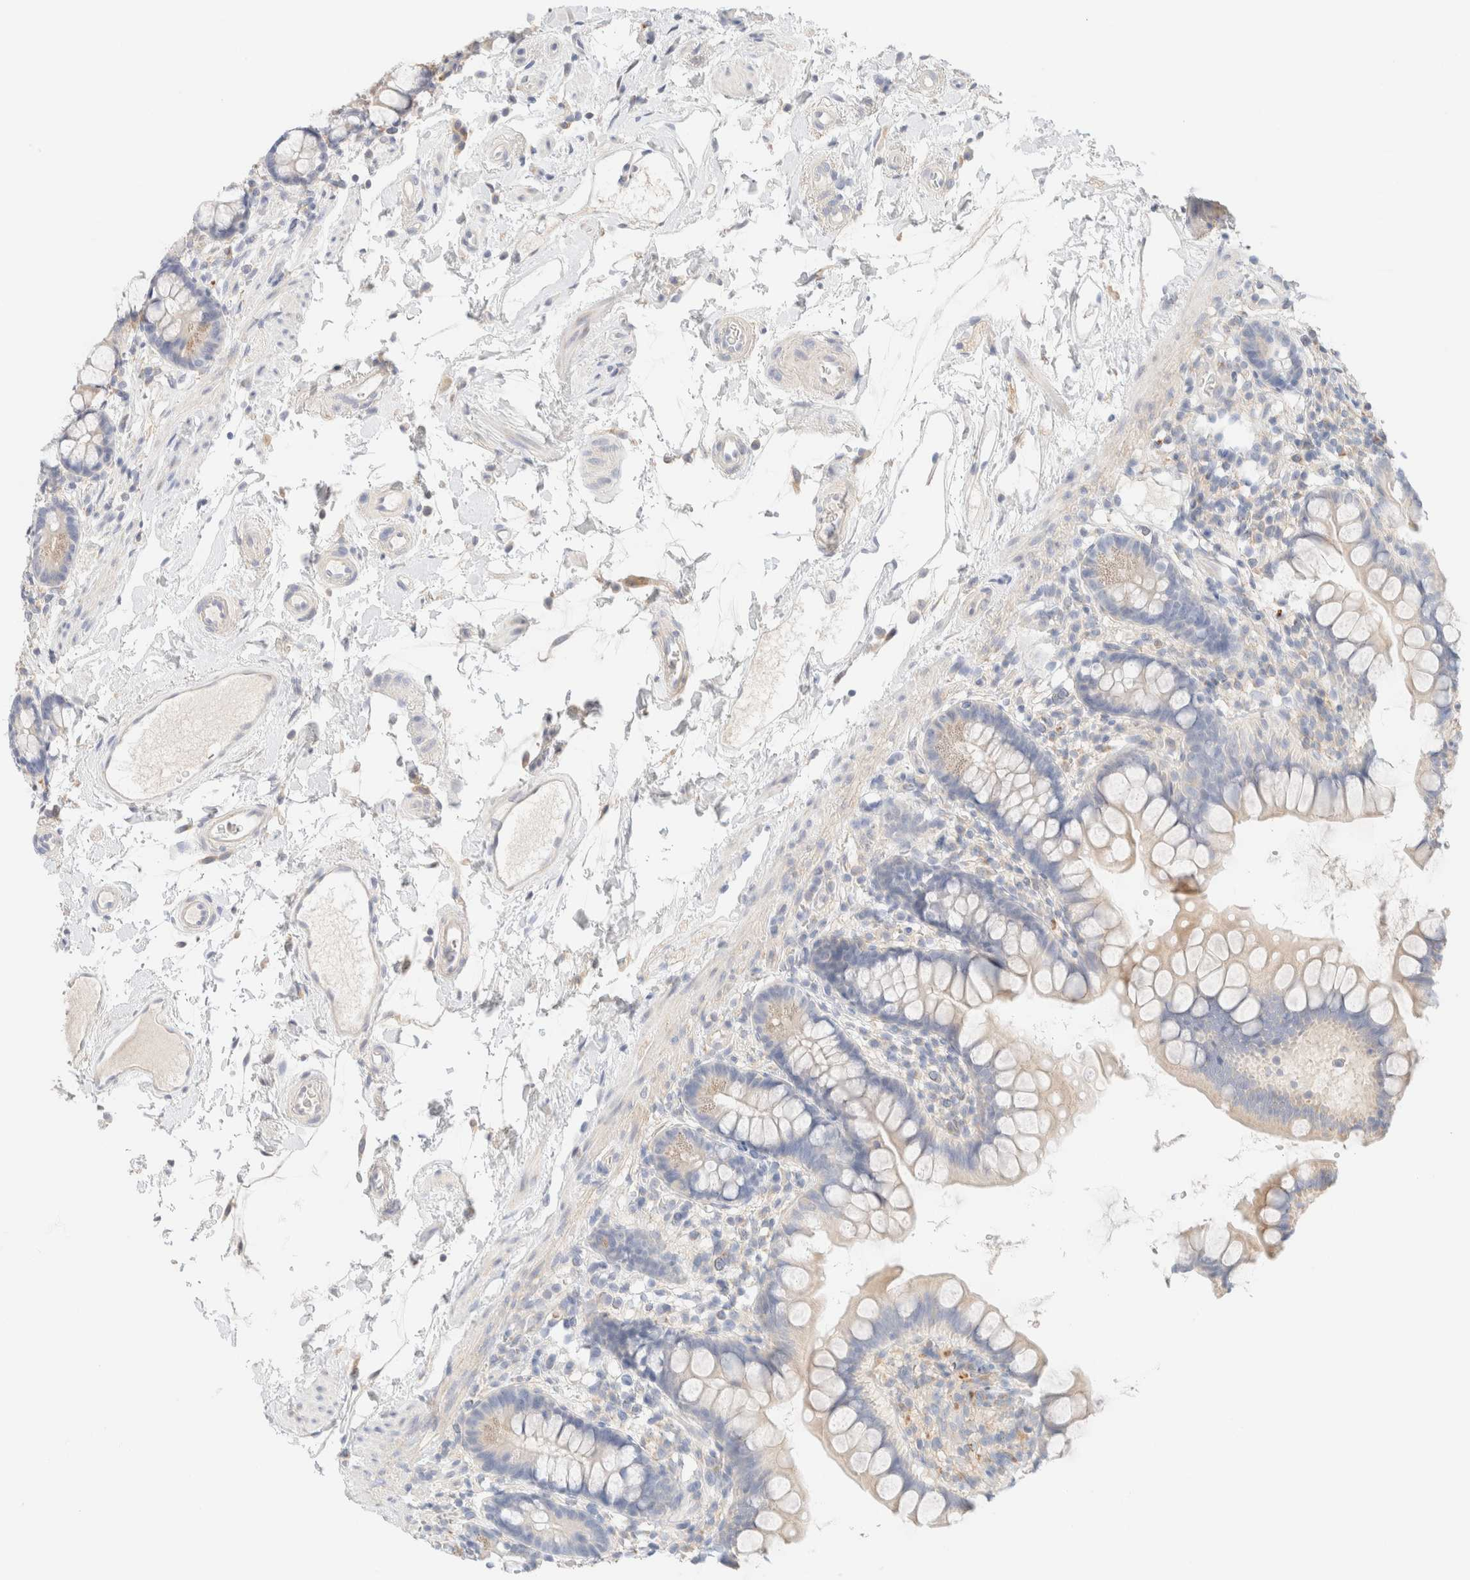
{"staining": {"intensity": "weak", "quantity": "<25%", "location": "cytoplasmic/membranous"}, "tissue": "small intestine", "cell_type": "Glandular cells", "image_type": "normal", "snomed": [{"axis": "morphology", "description": "Normal tissue, NOS"}, {"axis": "topography", "description": "Small intestine"}], "caption": "The immunohistochemistry (IHC) micrograph has no significant staining in glandular cells of small intestine.", "gene": "SARM1", "patient": {"sex": "female", "age": 84}}